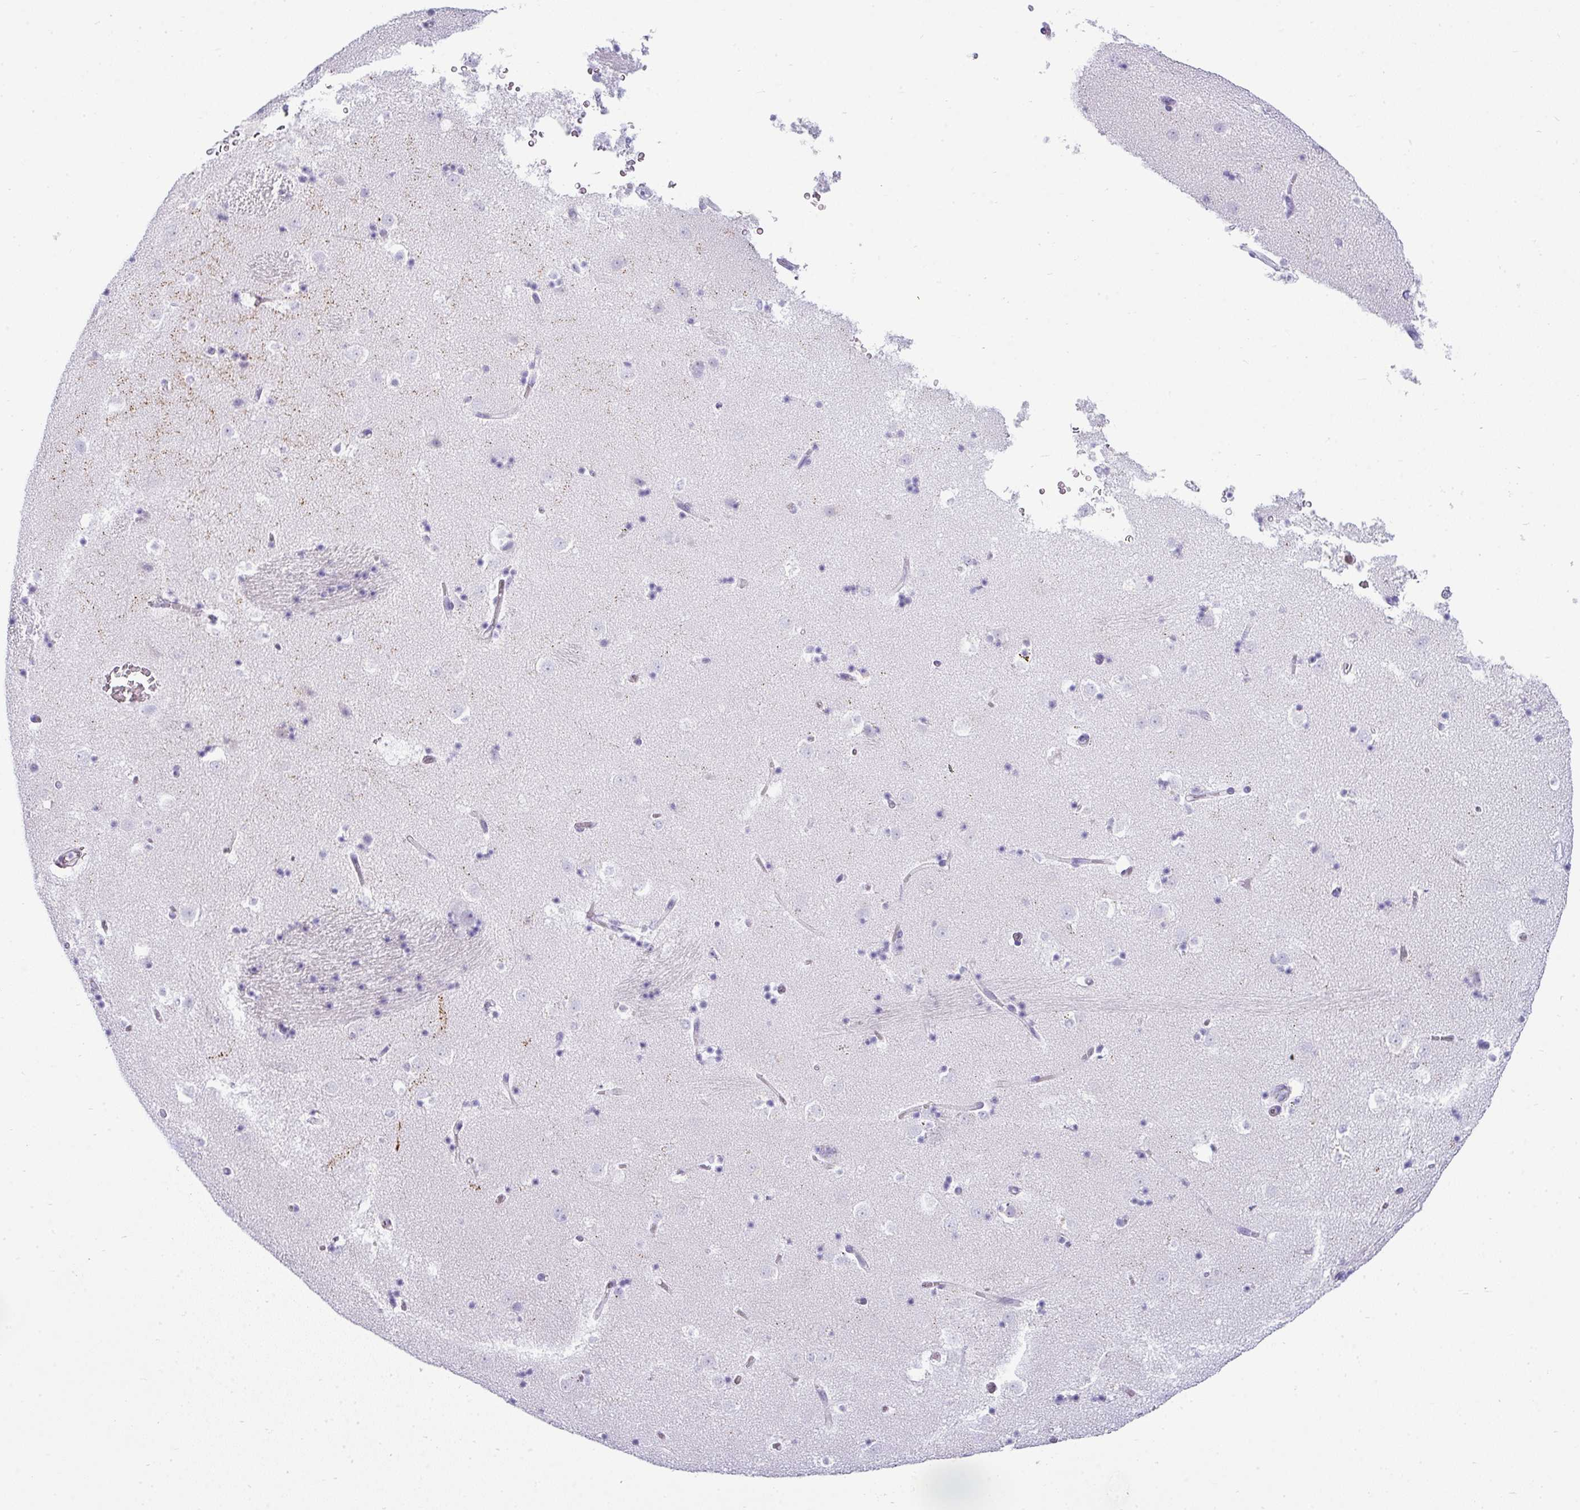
{"staining": {"intensity": "negative", "quantity": "none", "location": "none"}, "tissue": "caudate", "cell_type": "Glial cells", "image_type": "normal", "snomed": [{"axis": "morphology", "description": "Normal tissue, NOS"}, {"axis": "topography", "description": "Lateral ventricle wall"}], "caption": "IHC of normal human caudate displays no staining in glial cells. The staining is performed using DAB (3,3'-diaminobenzidine) brown chromogen with nuclei counter-stained in using hematoxylin.", "gene": "VCX2", "patient": {"sex": "male", "age": 58}}